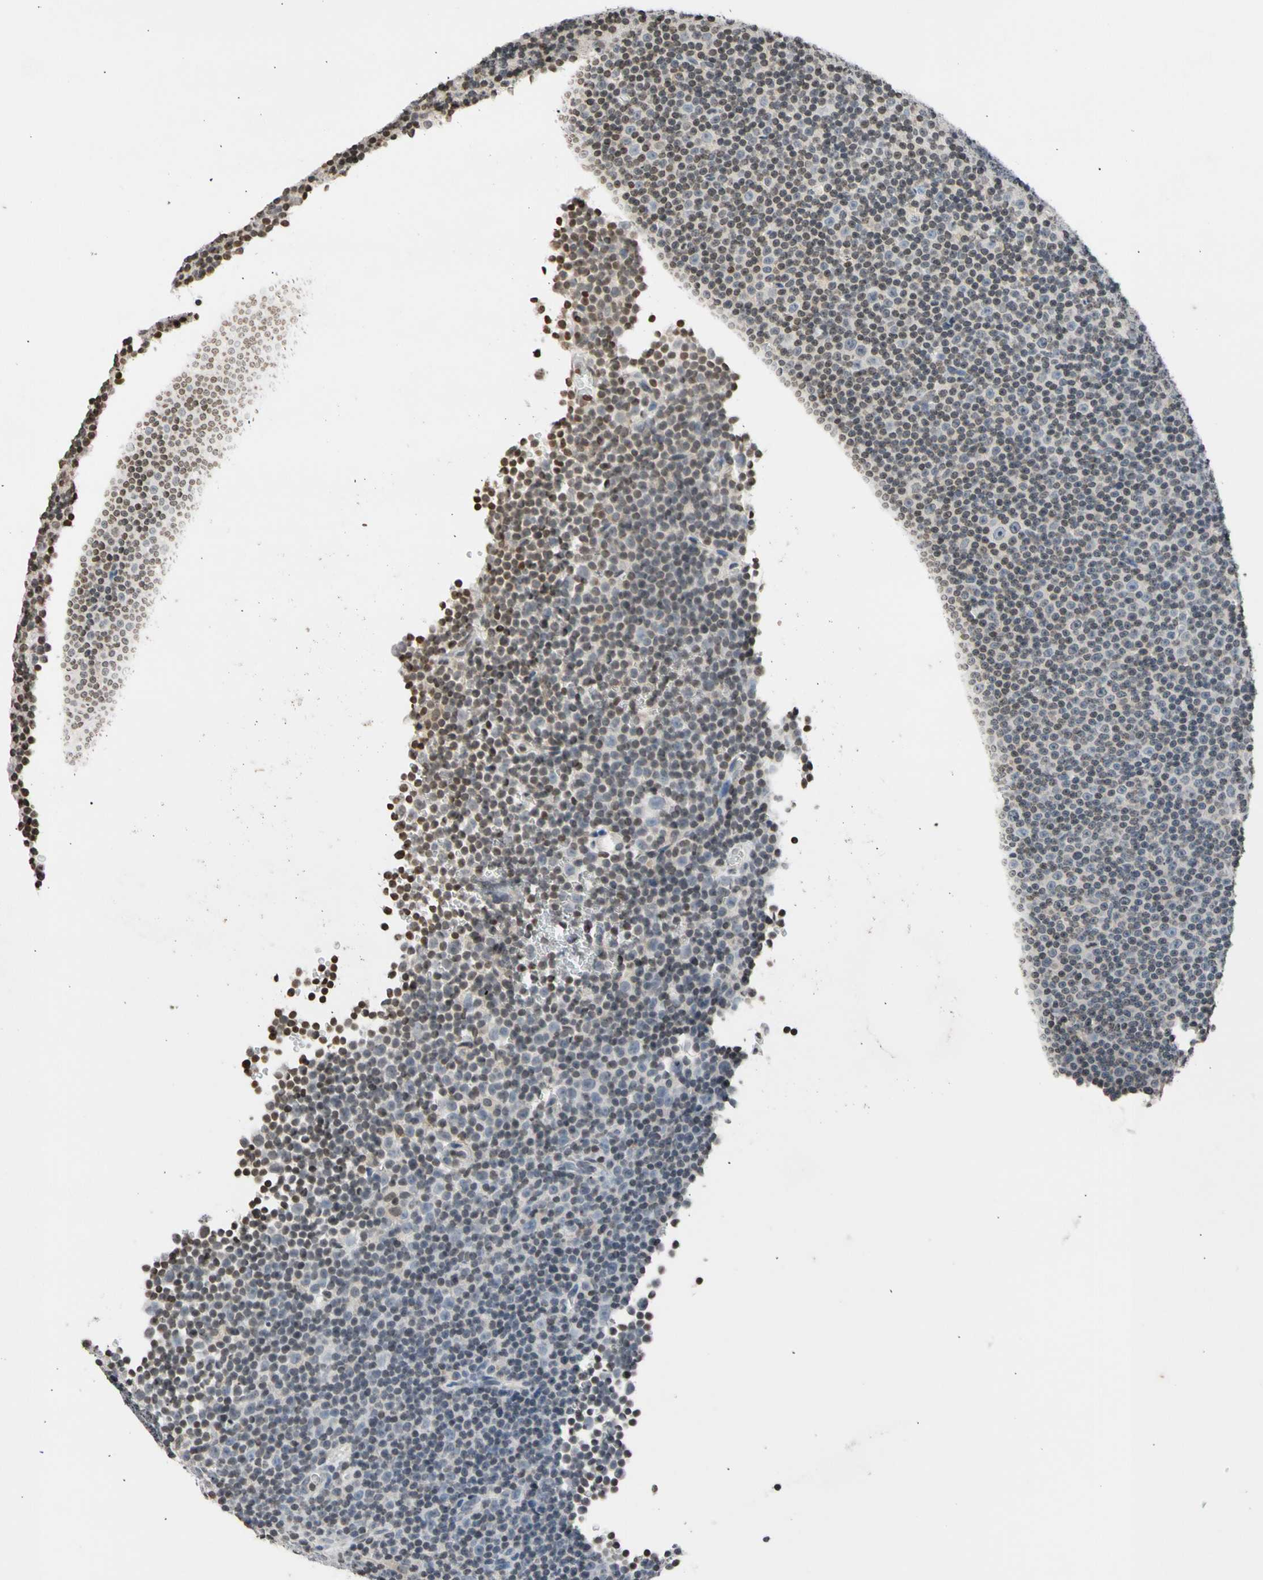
{"staining": {"intensity": "negative", "quantity": "none", "location": "none"}, "tissue": "lymphoma", "cell_type": "Tumor cells", "image_type": "cancer", "snomed": [{"axis": "morphology", "description": "Malignant lymphoma, non-Hodgkin's type, Low grade"}, {"axis": "topography", "description": "Lymph node"}], "caption": "Immunohistochemical staining of human lymphoma shows no significant expression in tumor cells. Nuclei are stained in blue.", "gene": "GPX4", "patient": {"sex": "female", "age": 67}}